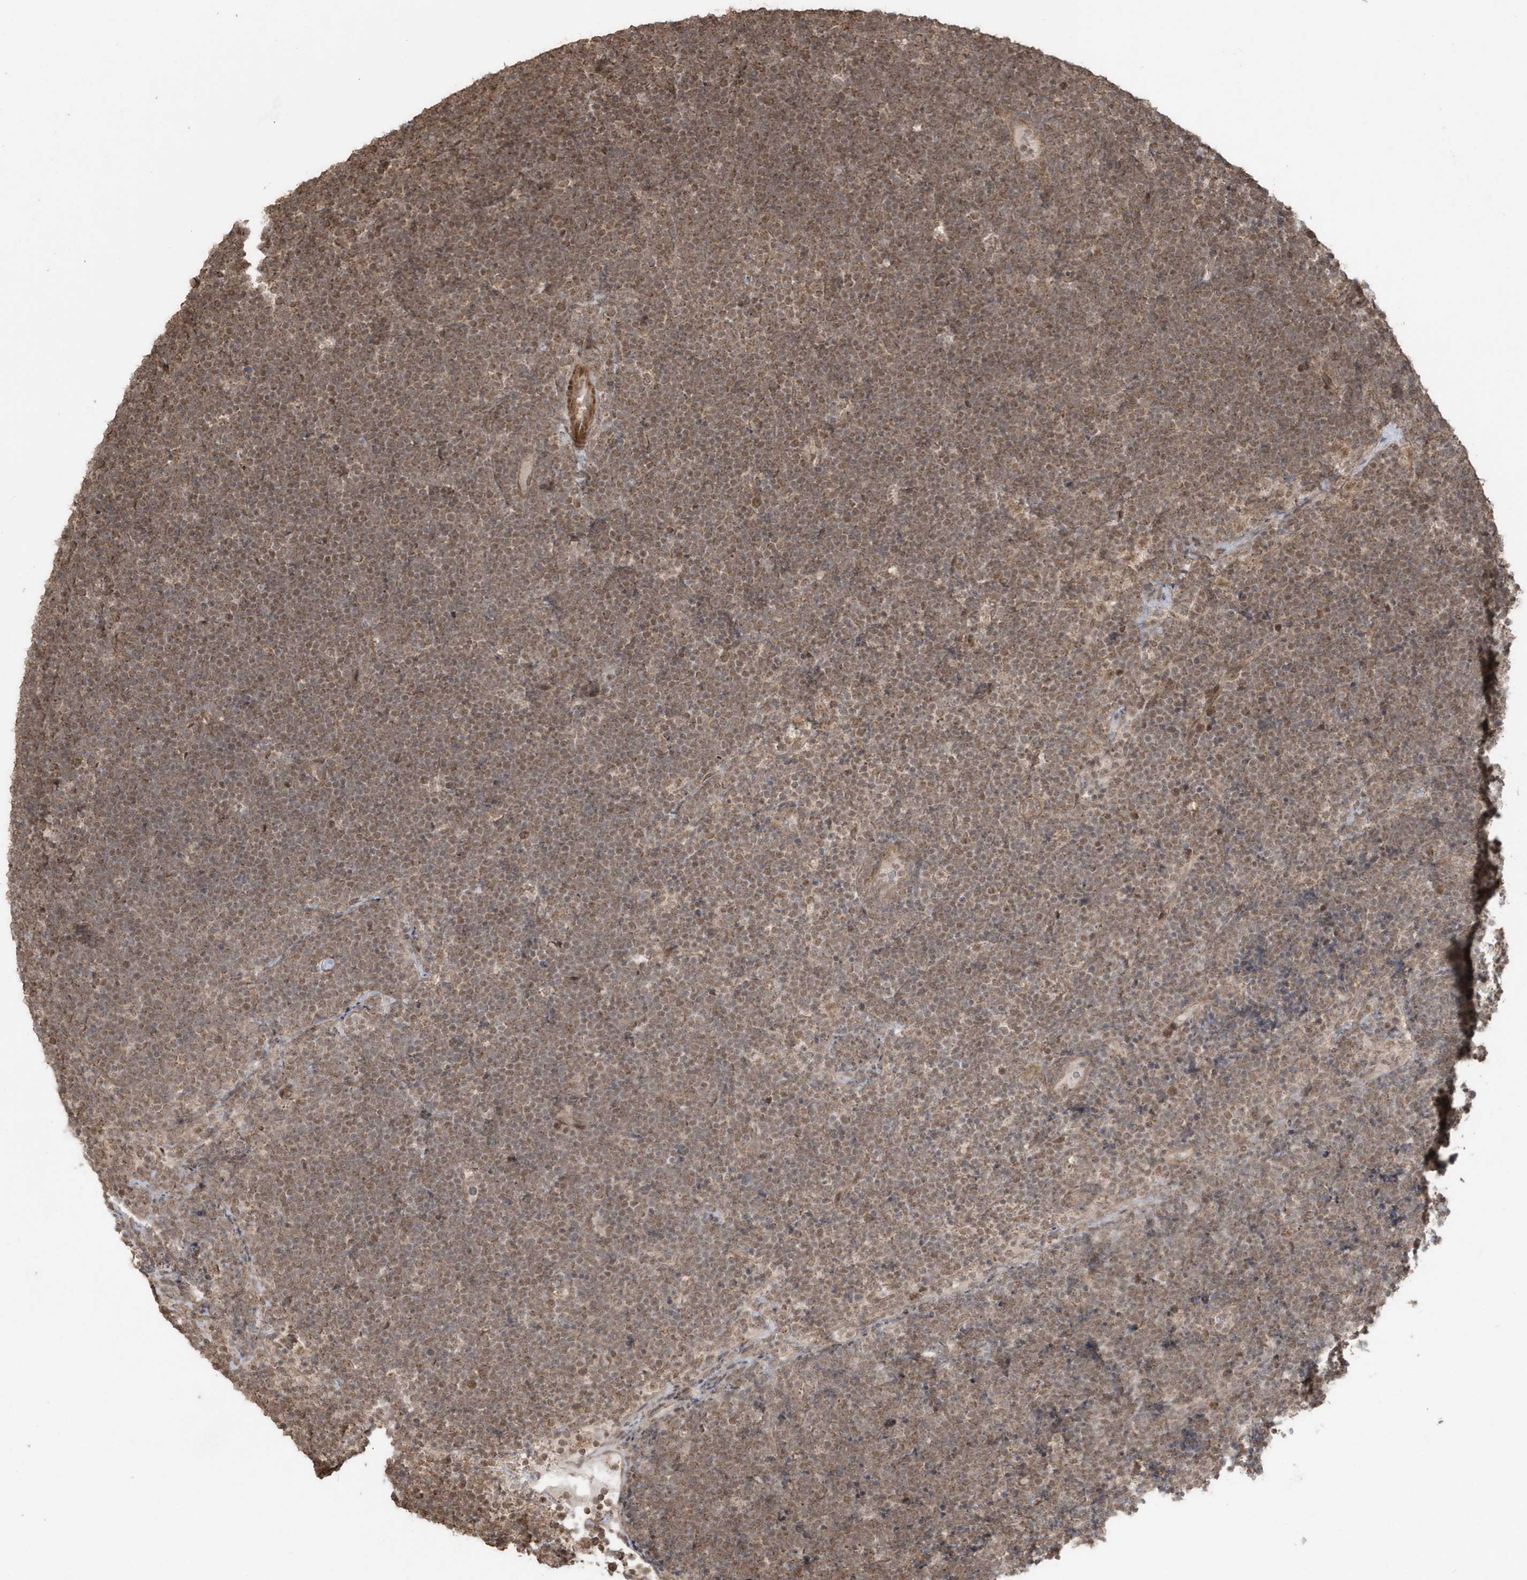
{"staining": {"intensity": "moderate", "quantity": ">75%", "location": "cytoplasmic/membranous"}, "tissue": "lymphoma", "cell_type": "Tumor cells", "image_type": "cancer", "snomed": [{"axis": "morphology", "description": "Malignant lymphoma, non-Hodgkin's type, High grade"}, {"axis": "topography", "description": "Lymph node"}], "caption": "Immunohistochemical staining of human high-grade malignant lymphoma, non-Hodgkin's type reveals medium levels of moderate cytoplasmic/membranous expression in about >75% of tumor cells.", "gene": "PAXBP1", "patient": {"sex": "male", "age": 13}}